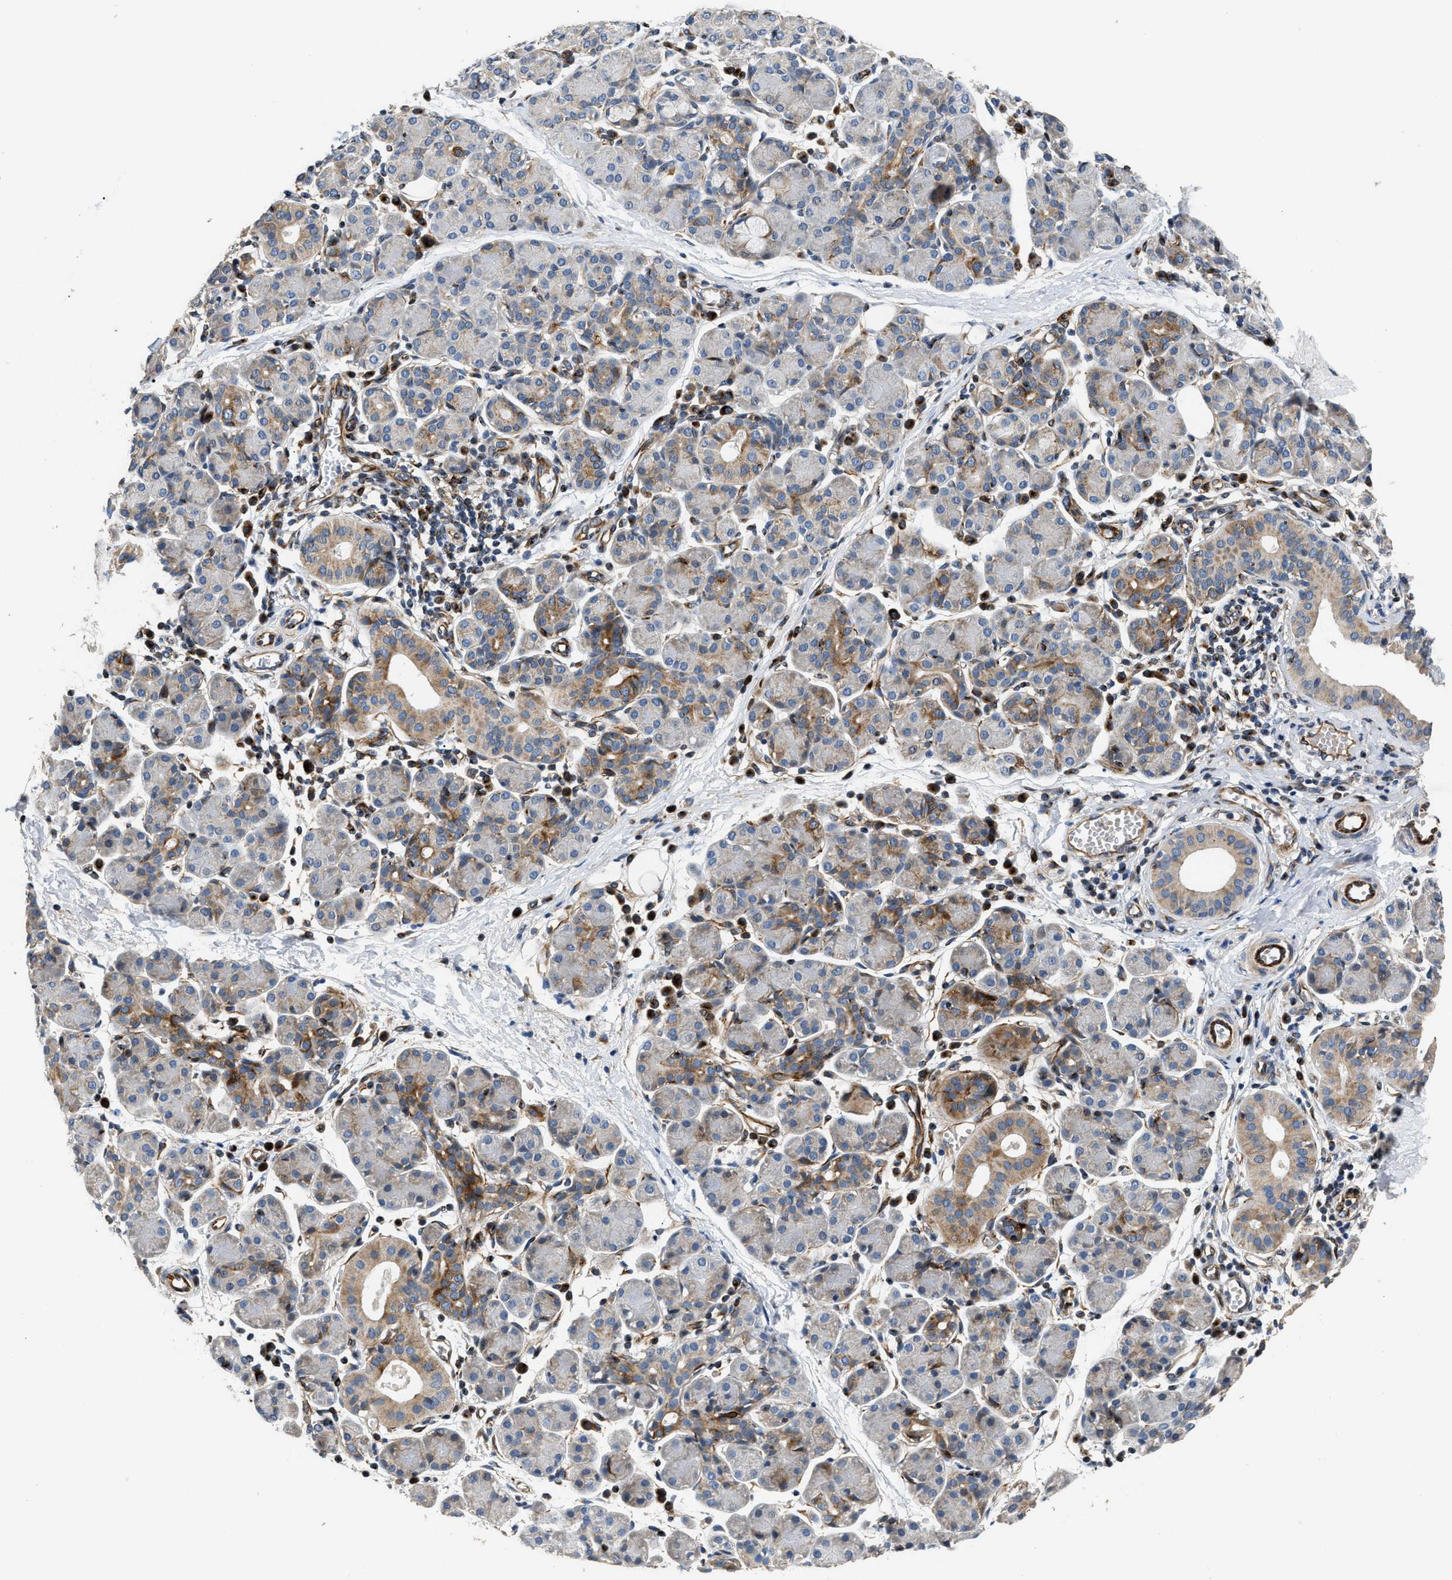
{"staining": {"intensity": "strong", "quantity": "<25%", "location": "cytoplasmic/membranous"}, "tissue": "salivary gland", "cell_type": "Glandular cells", "image_type": "normal", "snomed": [{"axis": "morphology", "description": "Normal tissue, NOS"}, {"axis": "morphology", "description": "Inflammation, NOS"}, {"axis": "topography", "description": "Lymph node"}, {"axis": "topography", "description": "Salivary gland"}], "caption": "This histopathology image reveals immunohistochemistry (IHC) staining of benign human salivary gland, with medium strong cytoplasmic/membranous positivity in approximately <25% of glandular cells.", "gene": "IL17RC", "patient": {"sex": "male", "age": 3}}